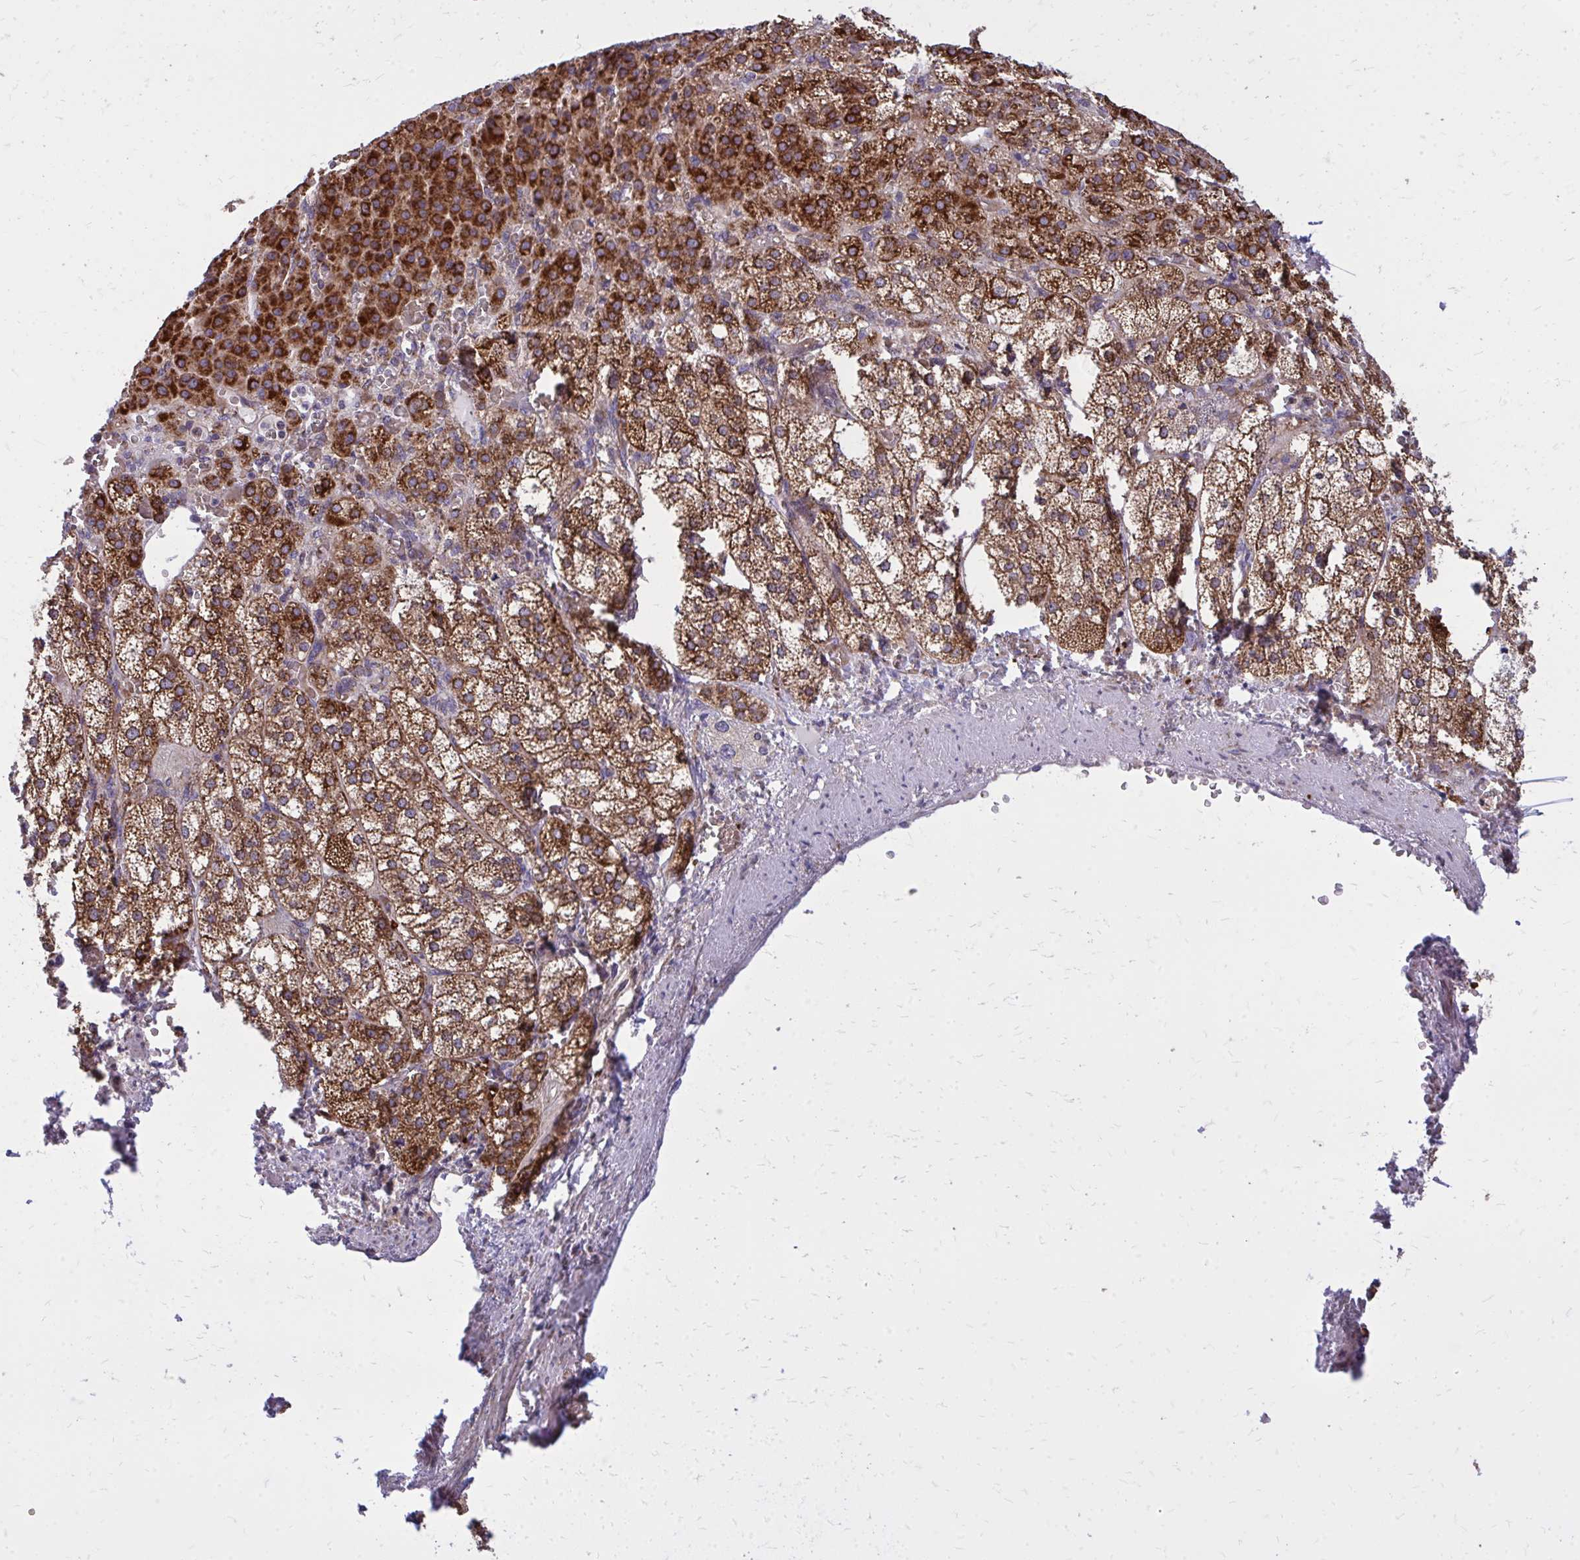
{"staining": {"intensity": "strong", "quantity": ">75%", "location": "cytoplasmic/membranous"}, "tissue": "adrenal gland", "cell_type": "Glandular cells", "image_type": "normal", "snomed": [{"axis": "morphology", "description": "Normal tissue, NOS"}, {"axis": "topography", "description": "Adrenal gland"}], "caption": "The photomicrograph exhibits a brown stain indicating the presence of a protein in the cytoplasmic/membranous of glandular cells in adrenal gland. Nuclei are stained in blue.", "gene": "PDK4", "patient": {"sex": "female", "age": 60}}